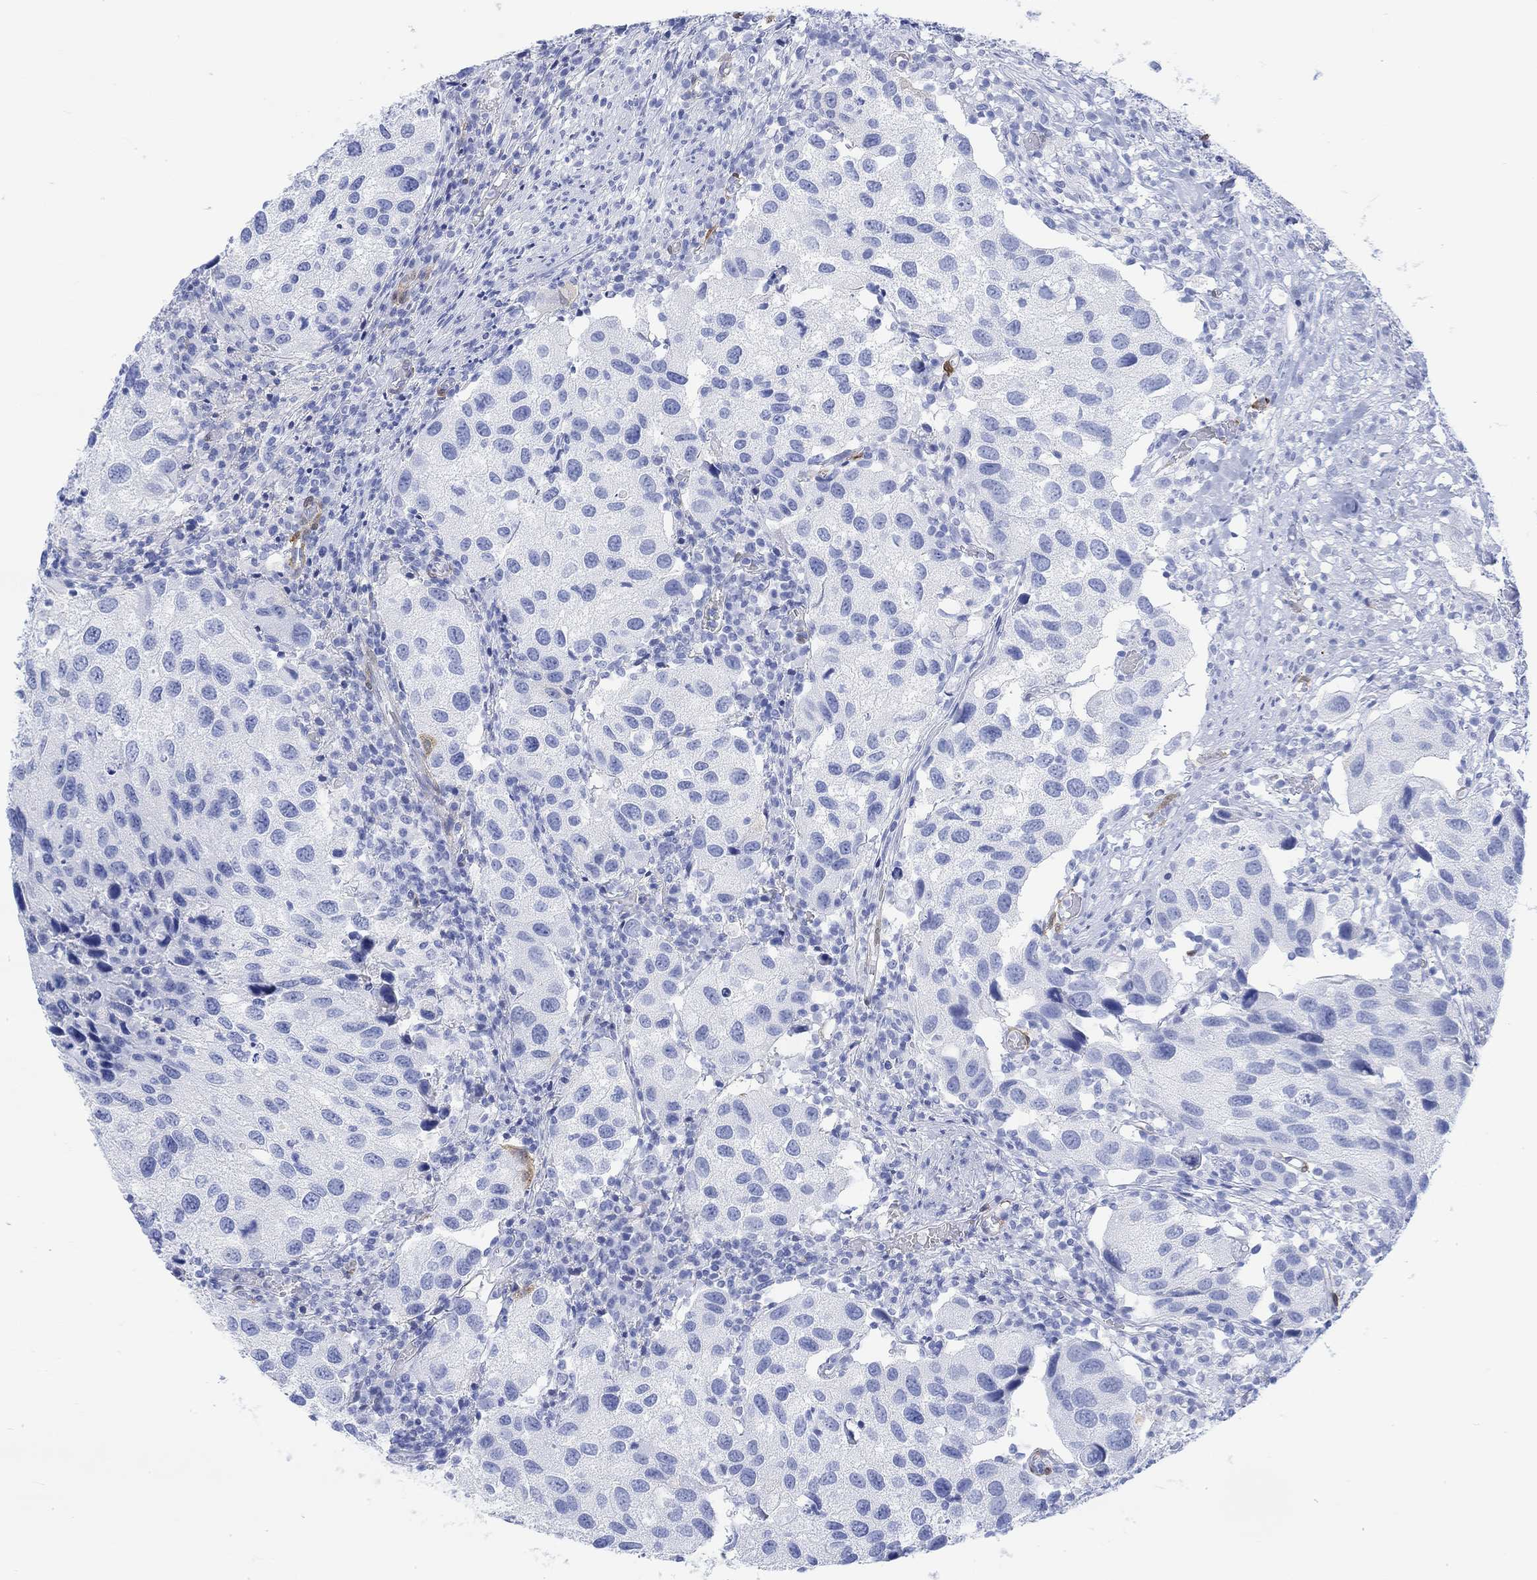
{"staining": {"intensity": "negative", "quantity": "none", "location": "none"}, "tissue": "urothelial cancer", "cell_type": "Tumor cells", "image_type": "cancer", "snomed": [{"axis": "morphology", "description": "Urothelial carcinoma, High grade"}, {"axis": "topography", "description": "Urinary bladder"}], "caption": "The image displays no significant expression in tumor cells of urothelial carcinoma (high-grade). (Brightfield microscopy of DAB immunohistochemistry at high magnification).", "gene": "TPPP3", "patient": {"sex": "male", "age": 79}}